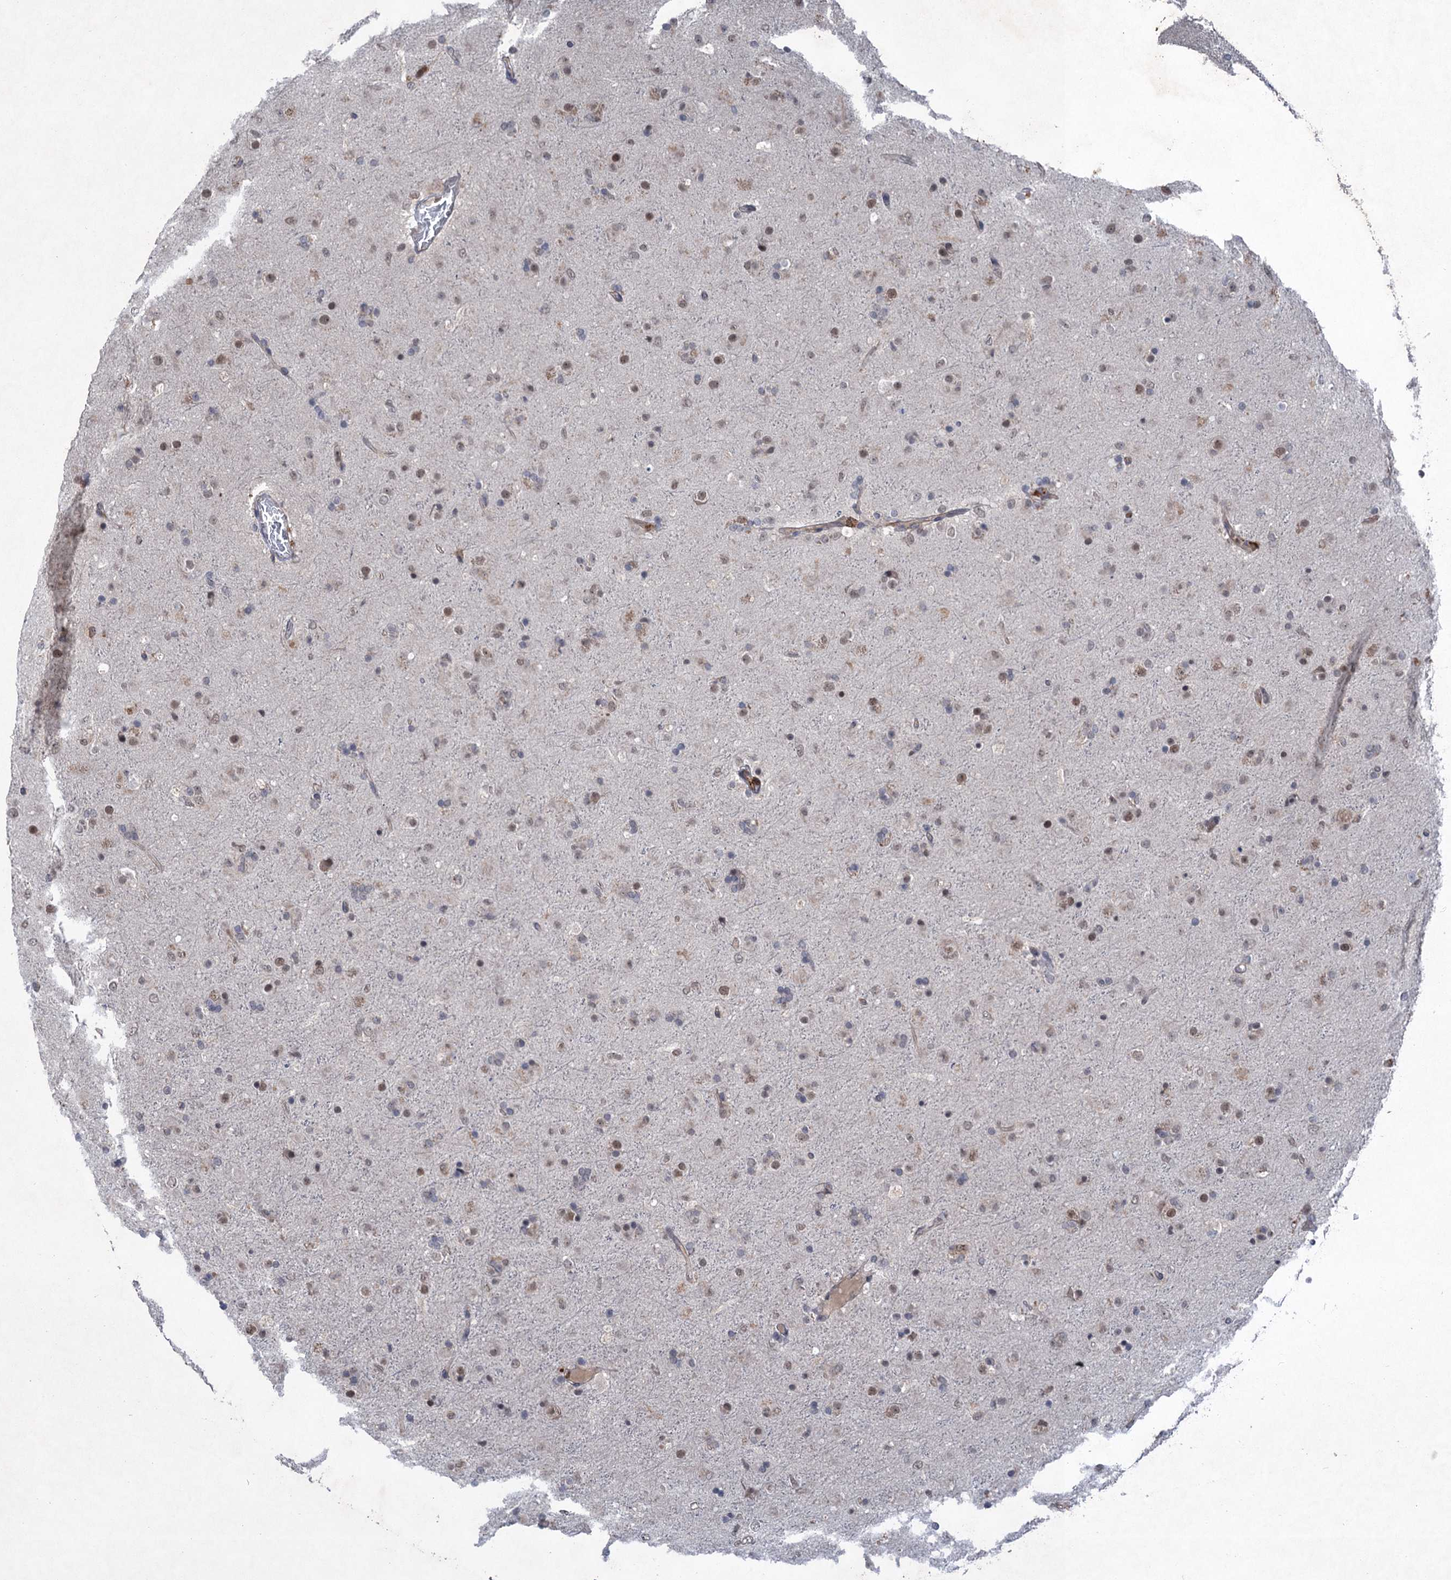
{"staining": {"intensity": "weak", "quantity": "<25%", "location": "nuclear"}, "tissue": "glioma", "cell_type": "Tumor cells", "image_type": "cancer", "snomed": [{"axis": "morphology", "description": "Glioma, malignant, Low grade"}, {"axis": "topography", "description": "Brain"}], "caption": "This is an IHC image of human glioma. There is no staining in tumor cells.", "gene": "TTC31", "patient": {"sex": "male", "age": 65}}